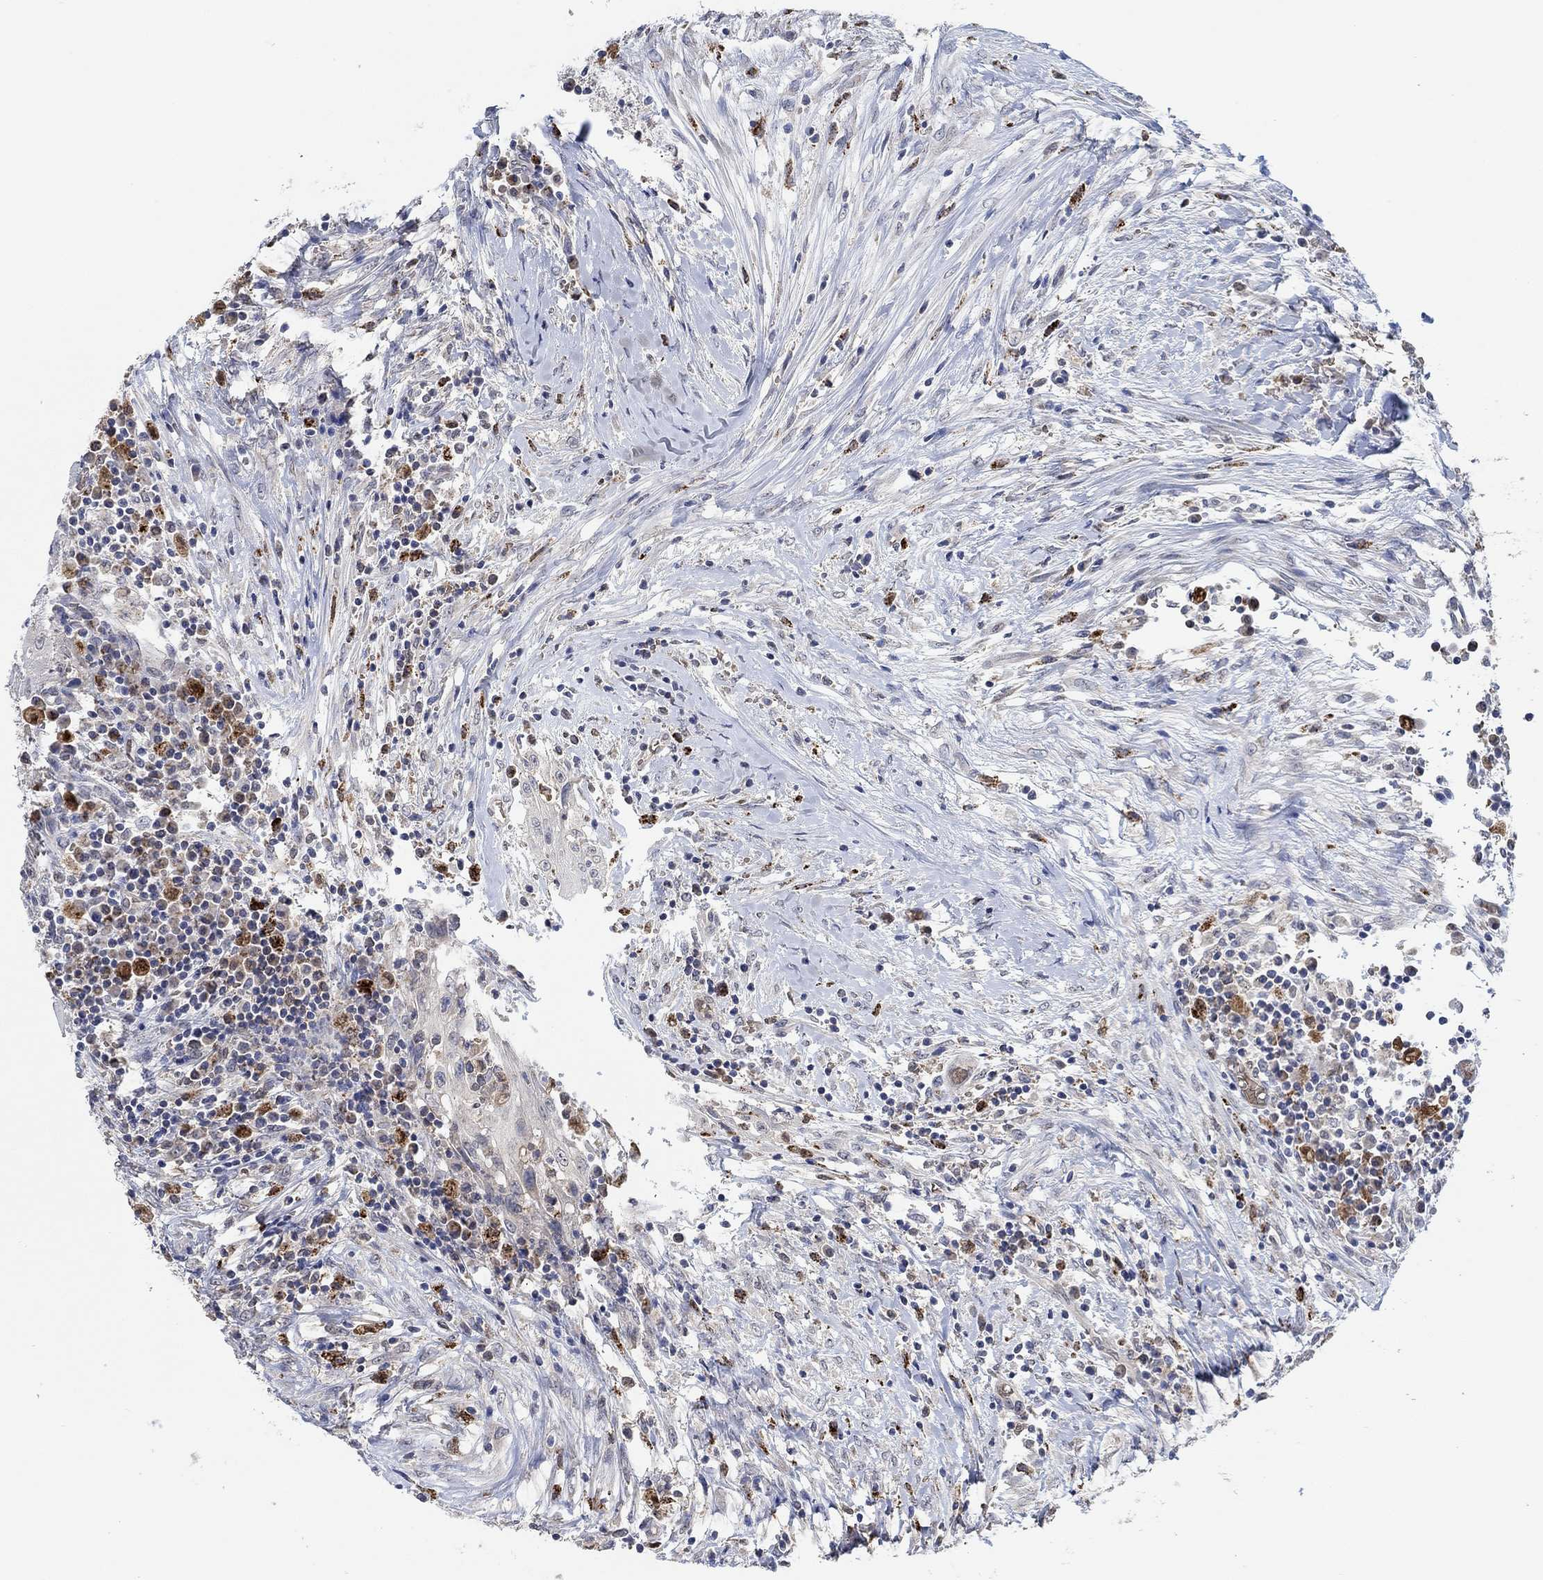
{"staining": {"intensity": "negative", "quantity": "none", "location": "none"}, "tissue": "head and neck cancer", "cell_type": "Tumor cells", "image_type": "cancer", "snomed": [{"axis": "morphology", "description": "Squamous cell carcinoma, NOS"}, {"axis": "topography", "description": "Oral tissue"}, {"axis": "topography", "description": "Head-Neck"}], "caption": "A micrograph of head and neck squamous cell carcinoma stained for a protein shows no brown staining in tumor cells.", "gene": "MPP1", "patient": {"sex": "male", "age": 58}}